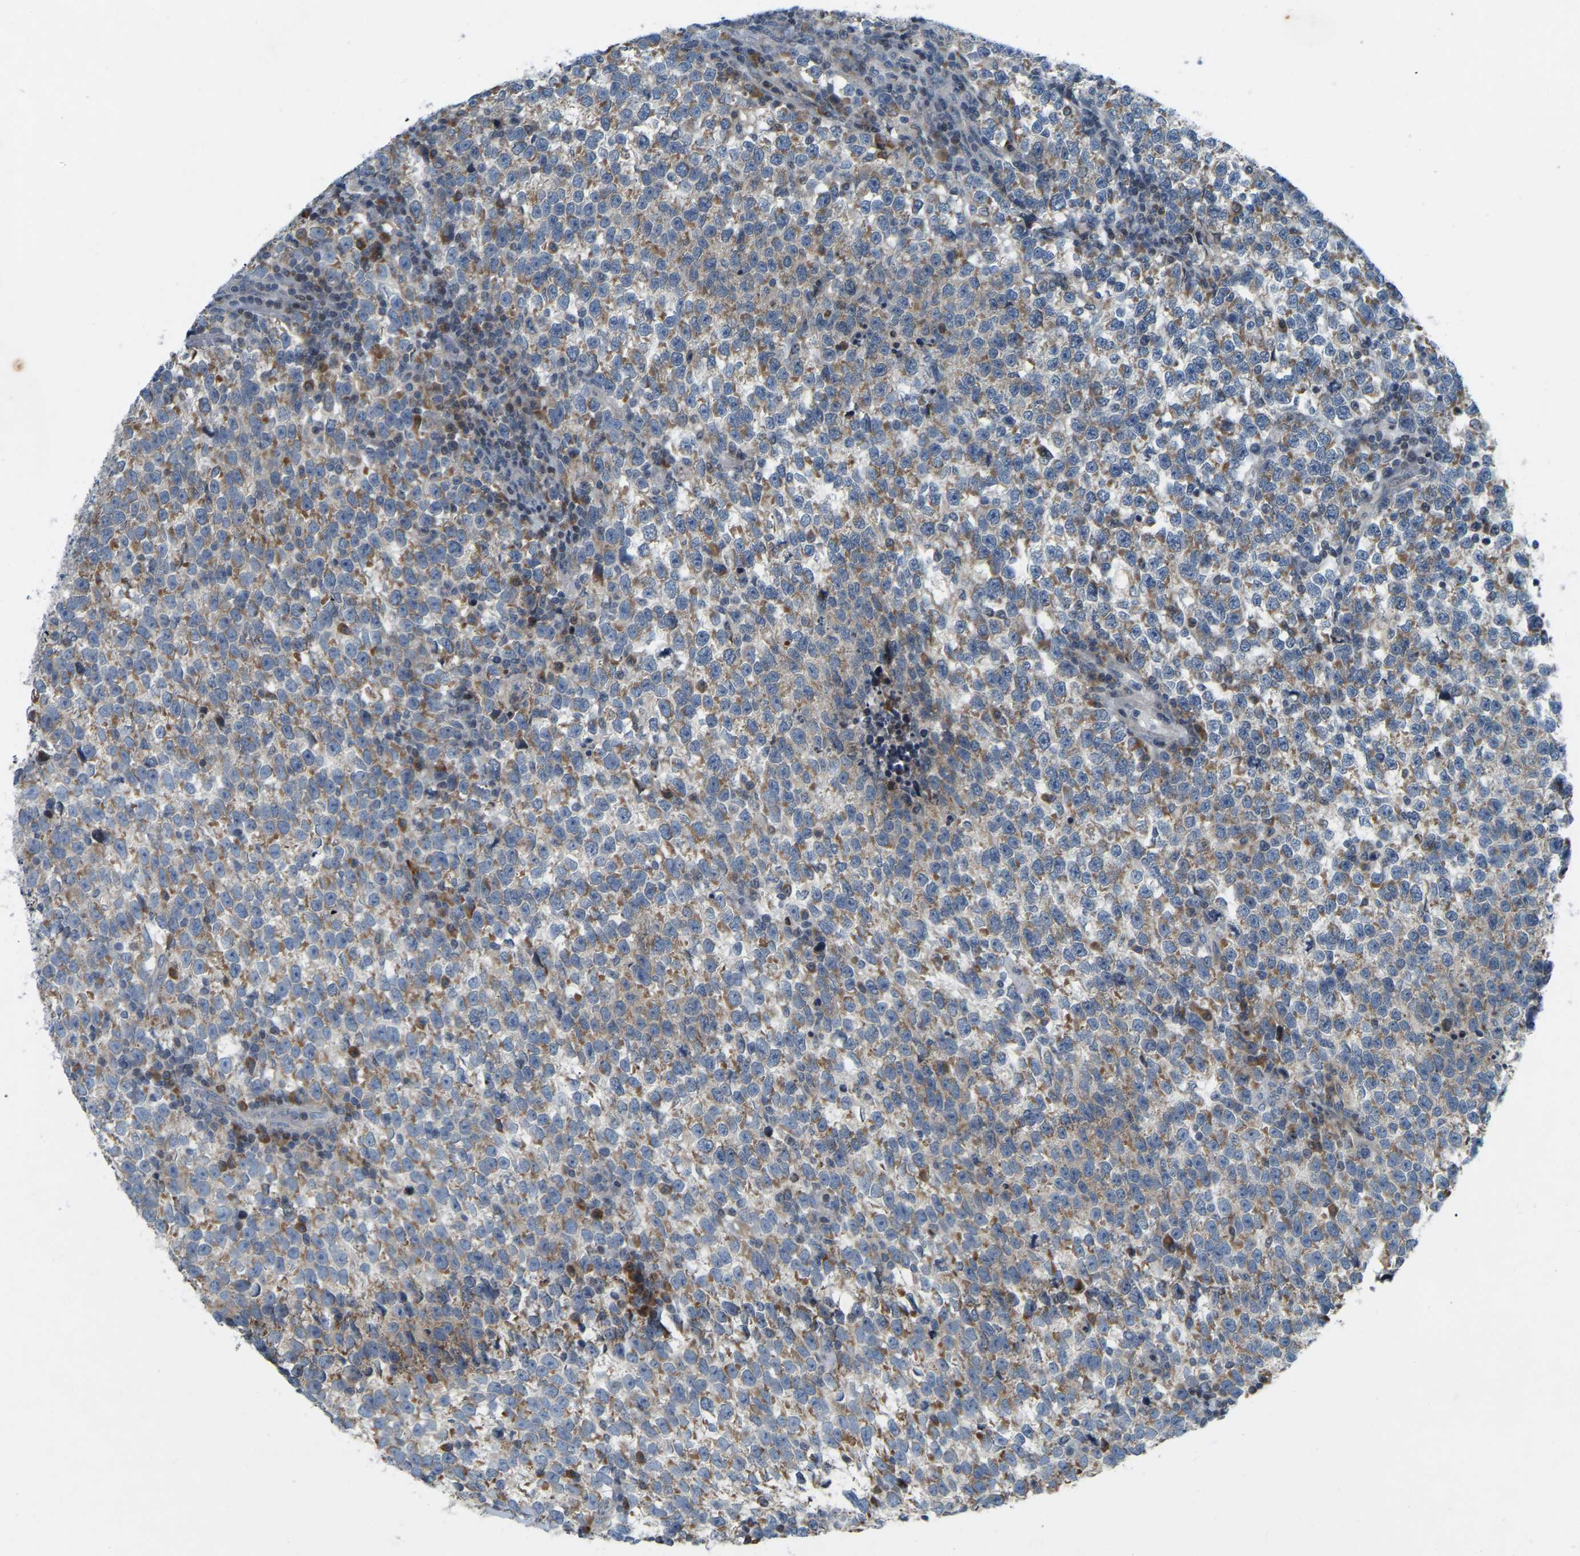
{"staining": {"intensity": "moderate", "quantity": ">75%", "location": "cytoplasmic/membranous"}, "tissue": "testis cancer", "cell_type": "Tumor cells", "image_type": "cancer", "snomed": [{"axis": "morphology", "description": "Normal tissue, NOS"}, {"axis": "morphology", "description": "Seminoma, NOS"}, {"axis": "topography", "description": "Testis"}], "caption": "Immunohistochemistry (IHC) (DAB (3,3'-diaminobenzidine)) staining of testis seminoma shows moderate cytoplasmic/membranous protein expression in approximately >75% of tumor cells. (DAB (3,3'-diaminobenzidine) = brown stain, brightfield microscopy at high magnification).", "gene": "PARL", "patient": {"sex": "male", "age": 43}}